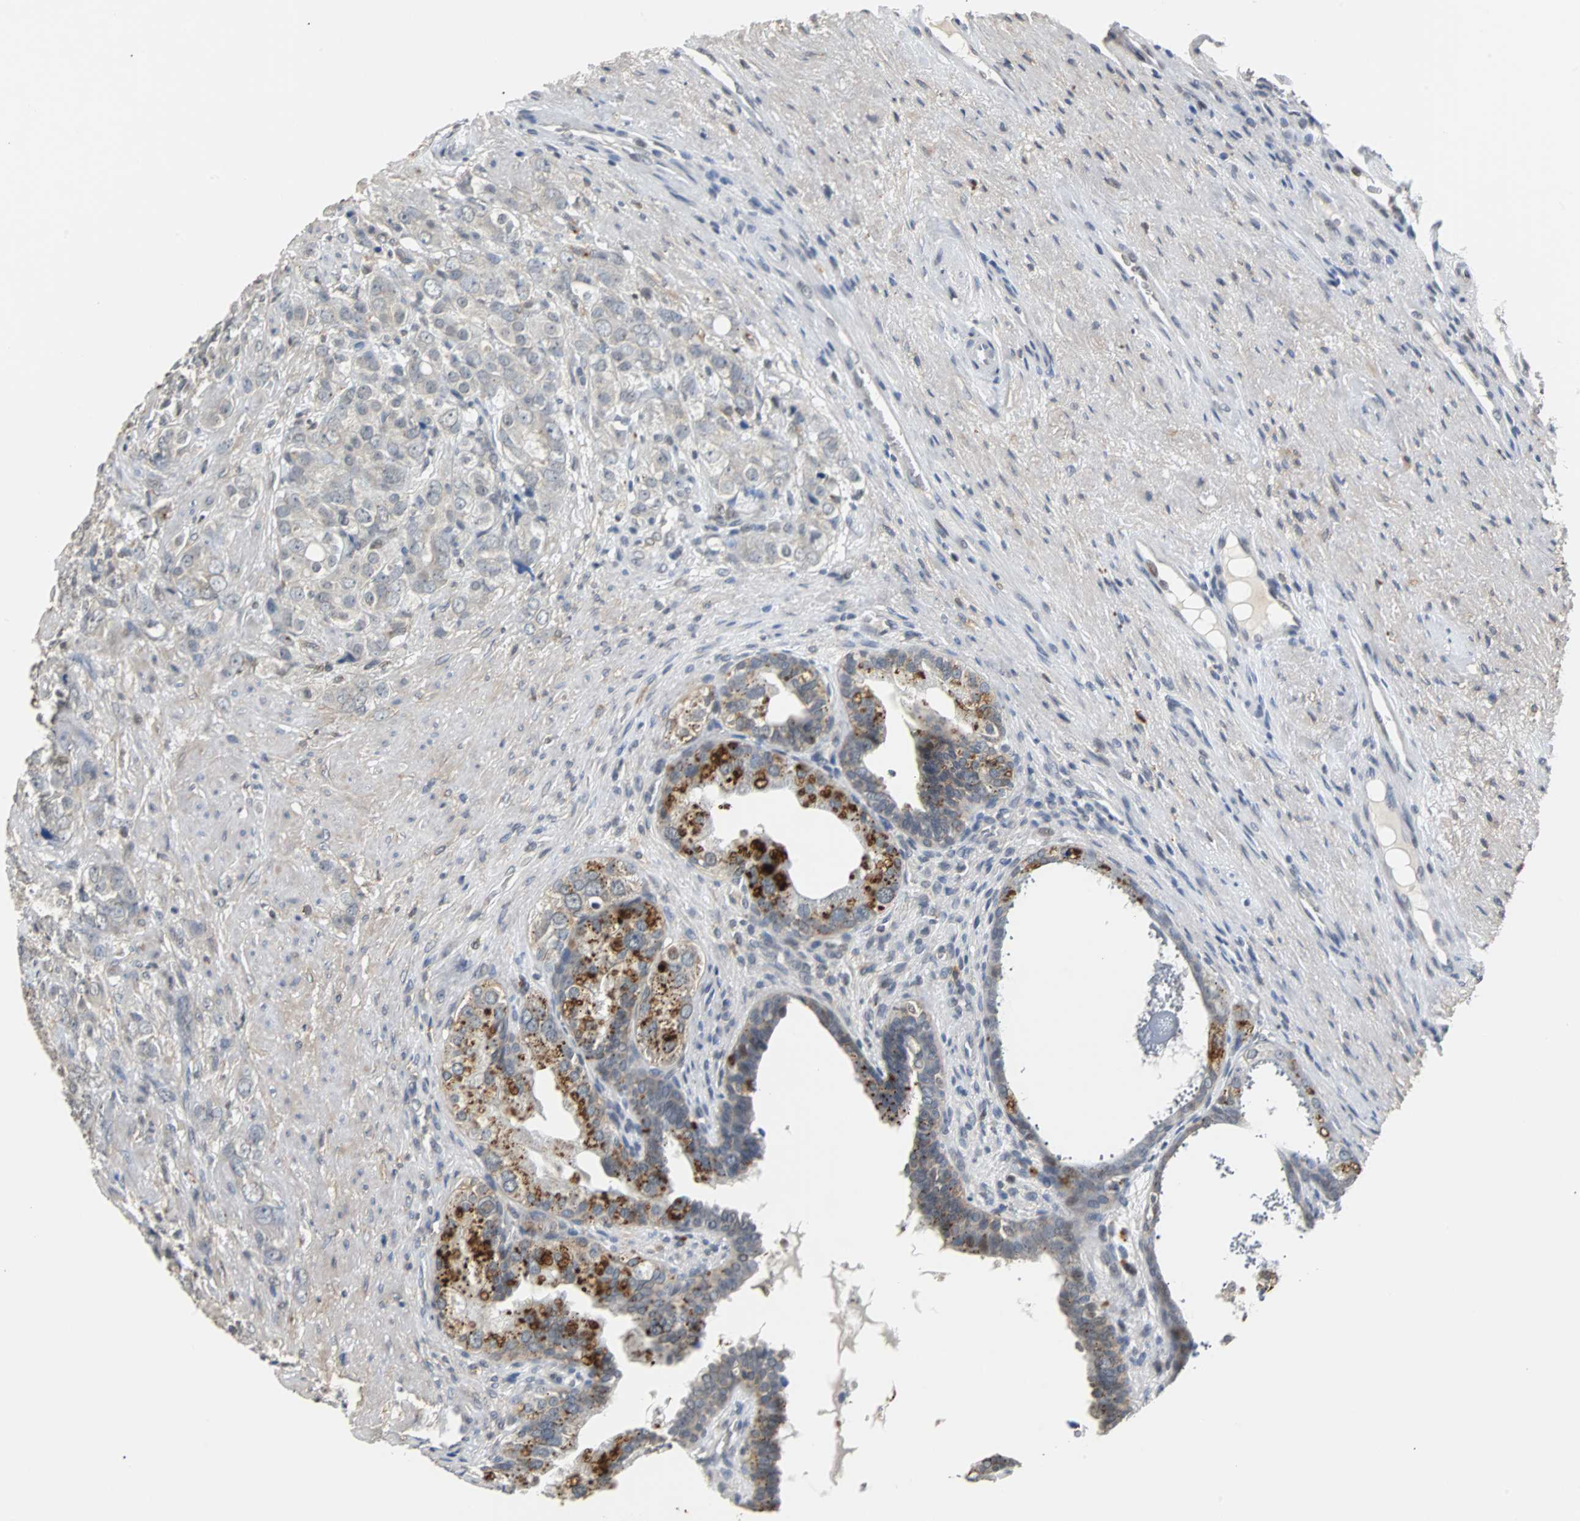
{"staining": {"intensity": "strong", "quantity": "25%-75%", "location": "cytoplasmic/membranous"}, "tissue": "prostate cancer", "cell_type": "Tumor cells", "image_type": "cancer", "snomed": [{"axis": "morphology", "description": "Adenocarcinoma, High grade"}, {"axis": "topography", "description": "Prostate"}], "caption": "Protein positivity by immunohistochemistry shows strong cytoplasmic/membranous positivity in about 25%-75% of tumor cells in prostate cancer.", "gene": "HLX", "patient": {"sex": "male", "age": 68}}